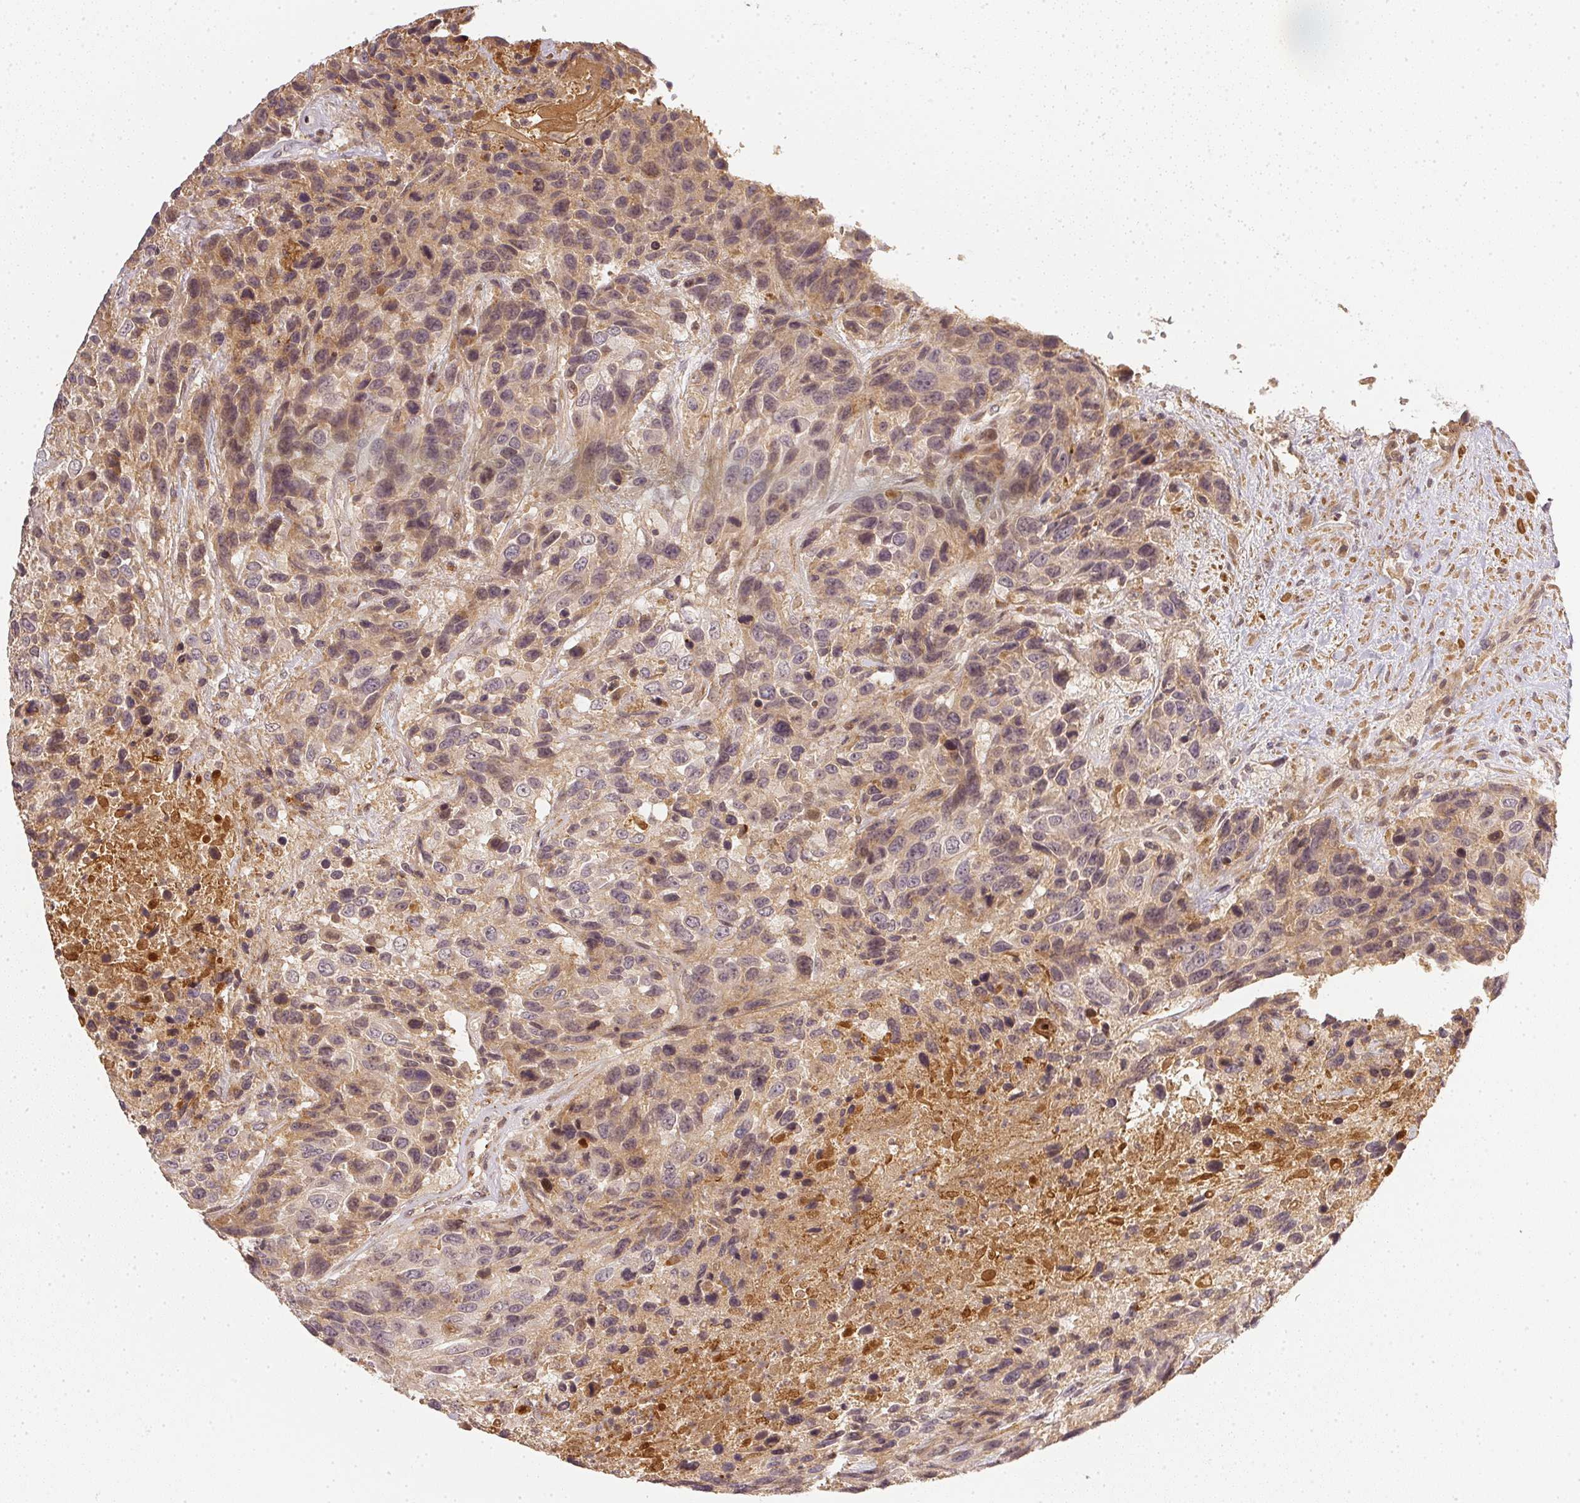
{"staining": {"intensity": "negative", "quantity": "none", "location": "none"}, "tissue": "urothelial cancer", "cell_type": "Tumor cells", "image_type": "cancer", "snomed": [{"axis": "morphology", "description": "Urothelial carcinoma, High grade"}, {"axis": "topography", "description": "Urinary bladder"}], "caption": "IHC of high-grade urothelial carcinoma shows no expression in tumor cells.", "gene": "SERPINE1", "patient": {"sex": "female", "age": 70}}